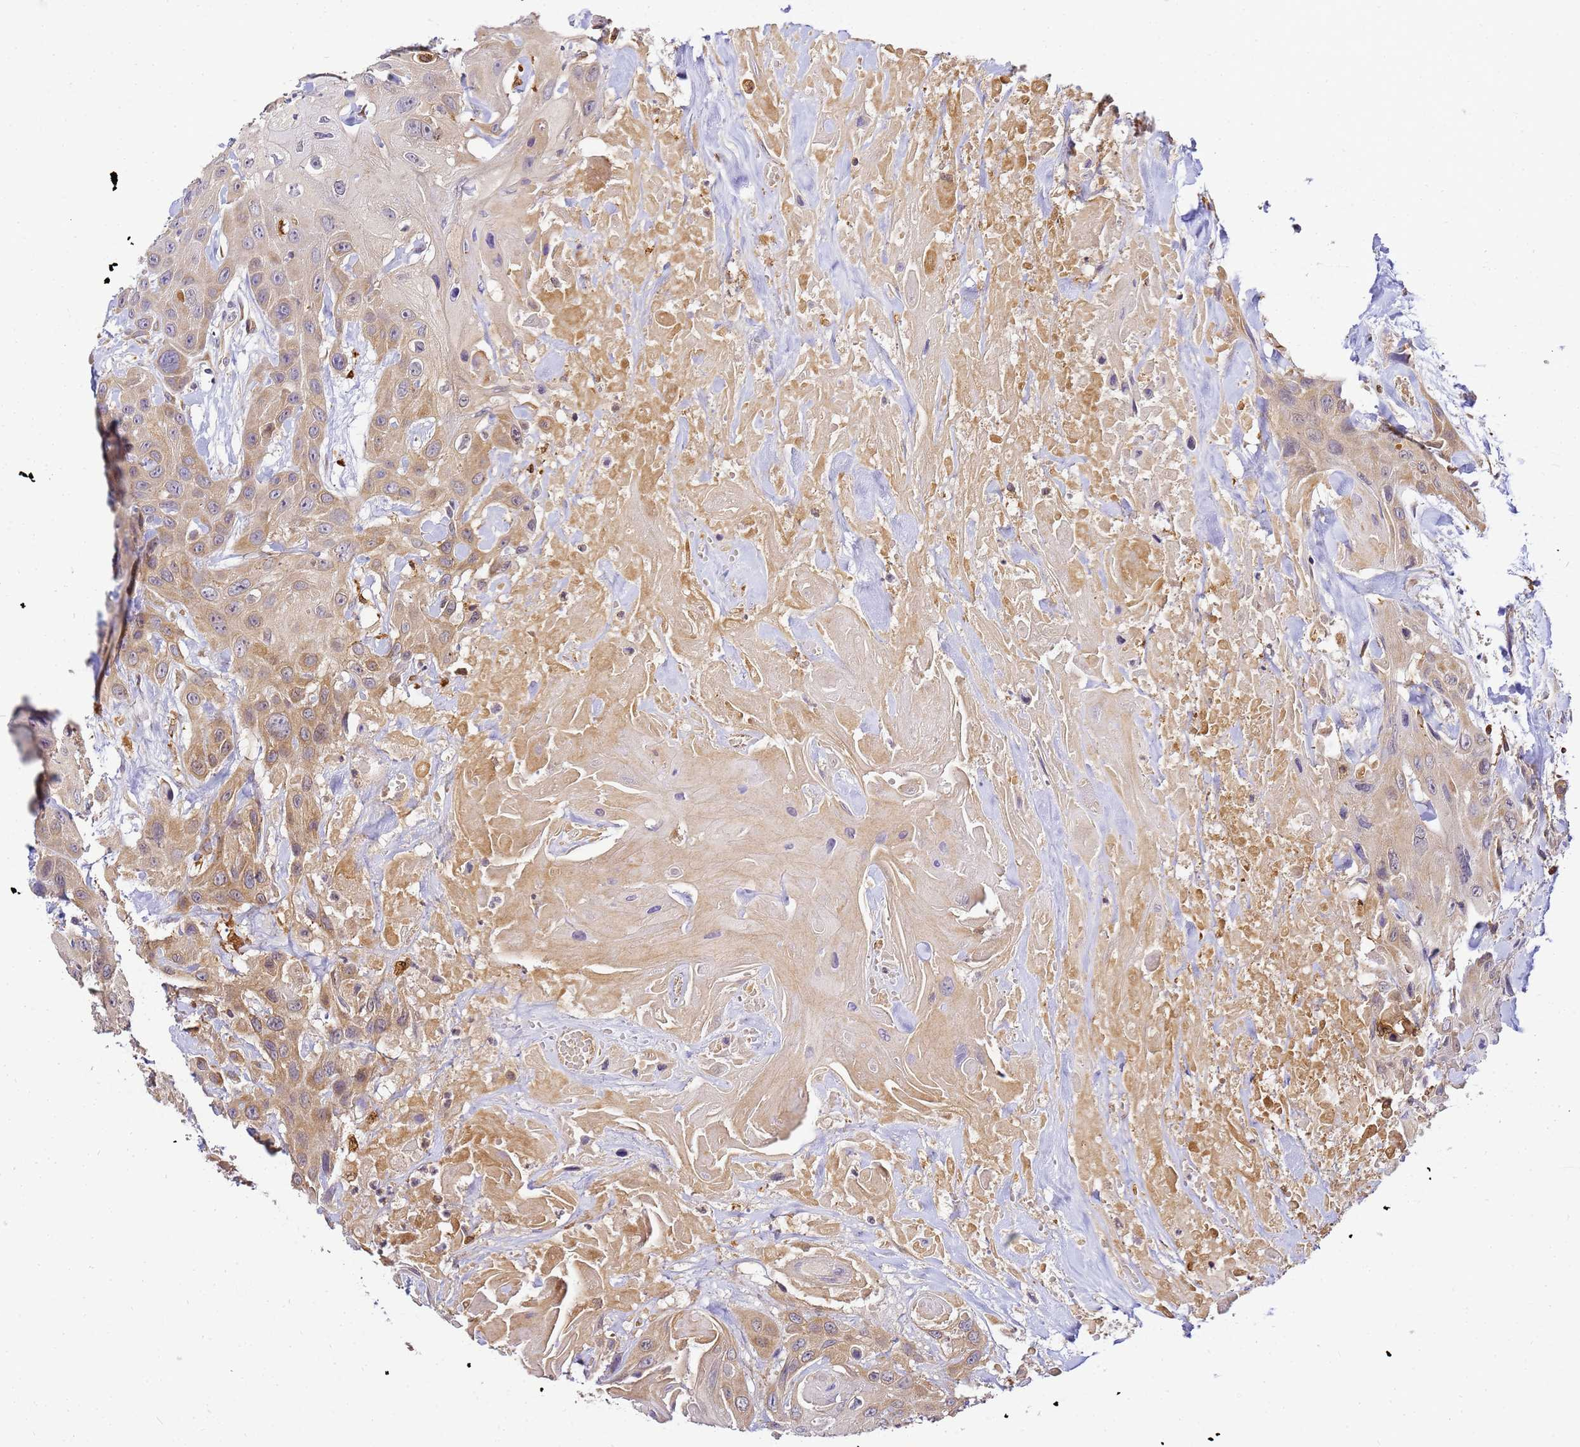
{"staining": {"intensity": "moderate", "quantity": ">75%", "location": "cytoplasmic/membranous"}, "tissue": "head and neck cancer", "cell_type": "Tumor cells", "image_type": "cancer", "snomed": [{"axis": "morphology", "description": "Squamous cell carcinoma, NOS"}, {"axis": "topography", "description": "Head-Neck"}], "caption": "Moderate cytoplasmic/membranous protein staining is present in approximately >75% of tumor cells in head and neck cancer (squamous cell carcinoma).", "gene": "ADPGK", "patient": {"sex": "male", "age": 81}}